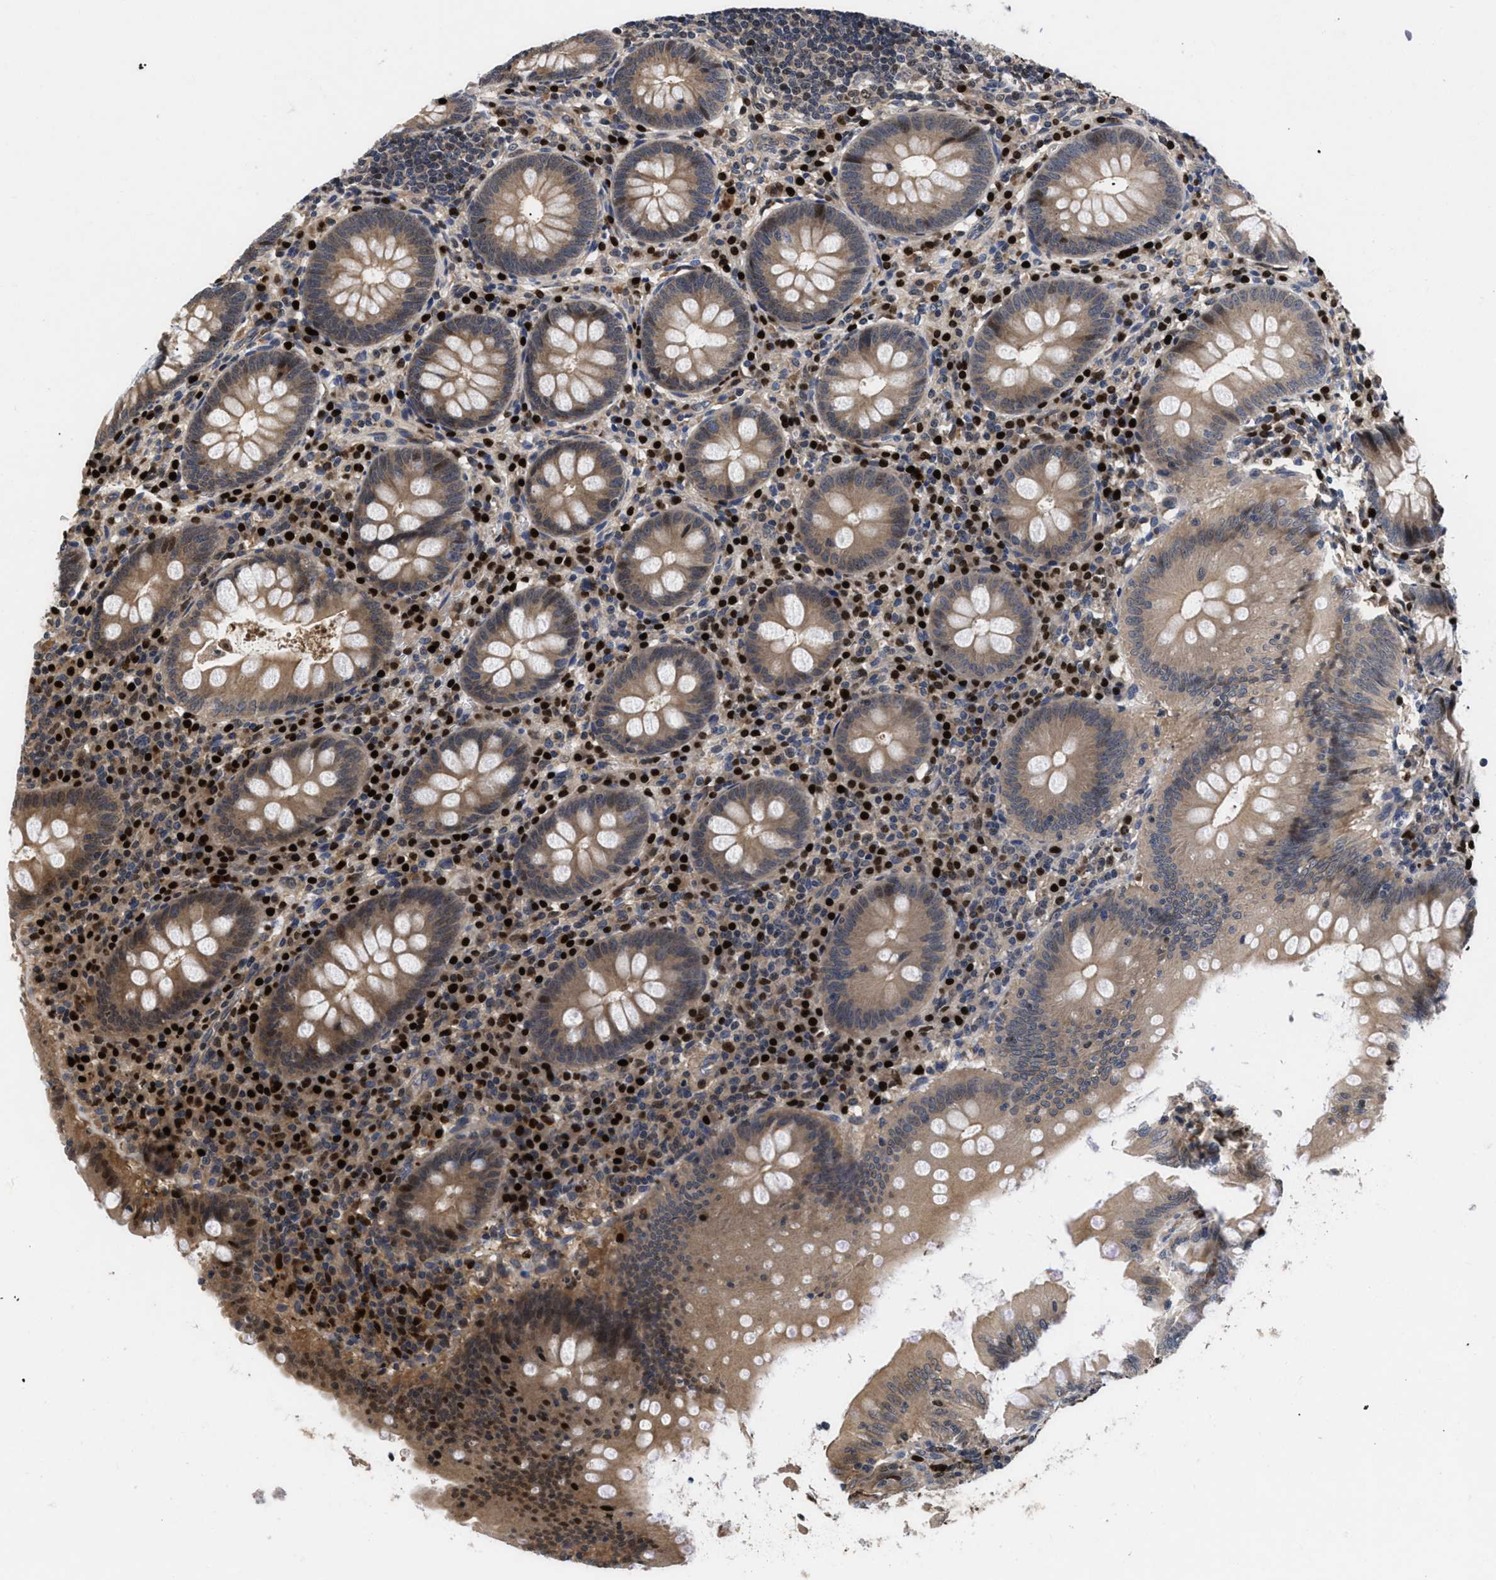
{"staining": {"intensity": "moderate", "quantity": ">75%", "location": "cytoplasmic/membranous,nuclear"}, "tissue": "appendix", "cell_type": "Glandular cells", "image_type": "normal", "snomed": [{"axis": "morphology", "description": "Normal tissue, NOS"}, {"axis": "topography", "description": "Appendix"}], "caption": "Approximately >75% of glandular cells in normal appendix demonstrate moderate cytoplasmic/membranous,nuclear protein staining as visualized by brown immunohistochemical staining.", "gene": "FAM200A", "patient": {"sex": "male", "age": 56}}